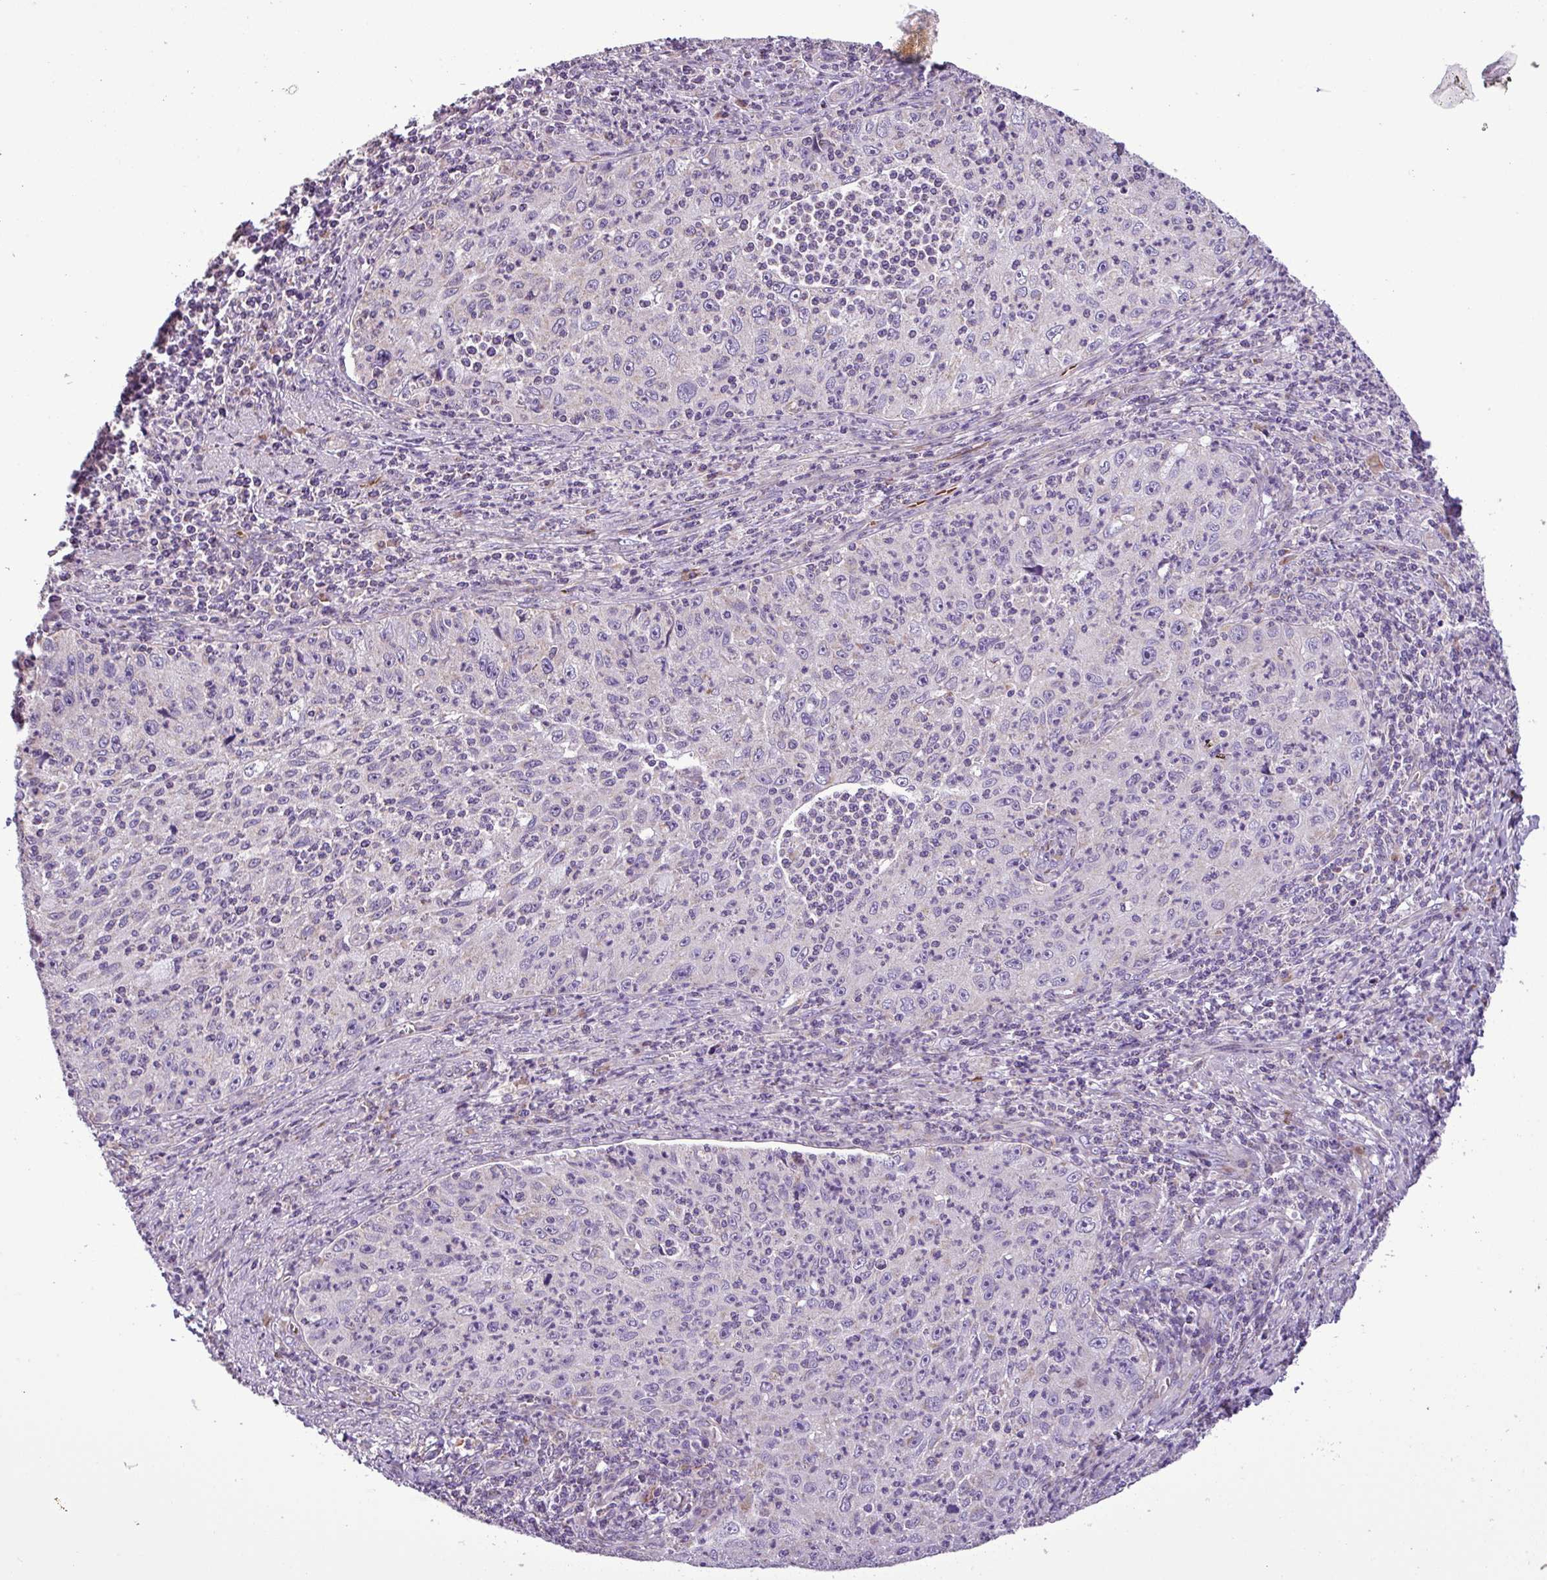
{"staining": {"intensity": "negative", "quantity": "none", "location": "none"}, "tissue": "cervical cancer", "cell_type": "Tumor cells", "image_type": "cancer", "snomed": [{"axis": "morphology", "description": "Squamous cell carcinoma, NOS"}, {"axis": "topography", "description": "Cervix"}], "caption": "The micrograph displays no significant positivity in tumor cells of squamous cell carcinoma (cervical).", "gene": "FAM183A", "patient": {"sex": "female", "age": 30}}